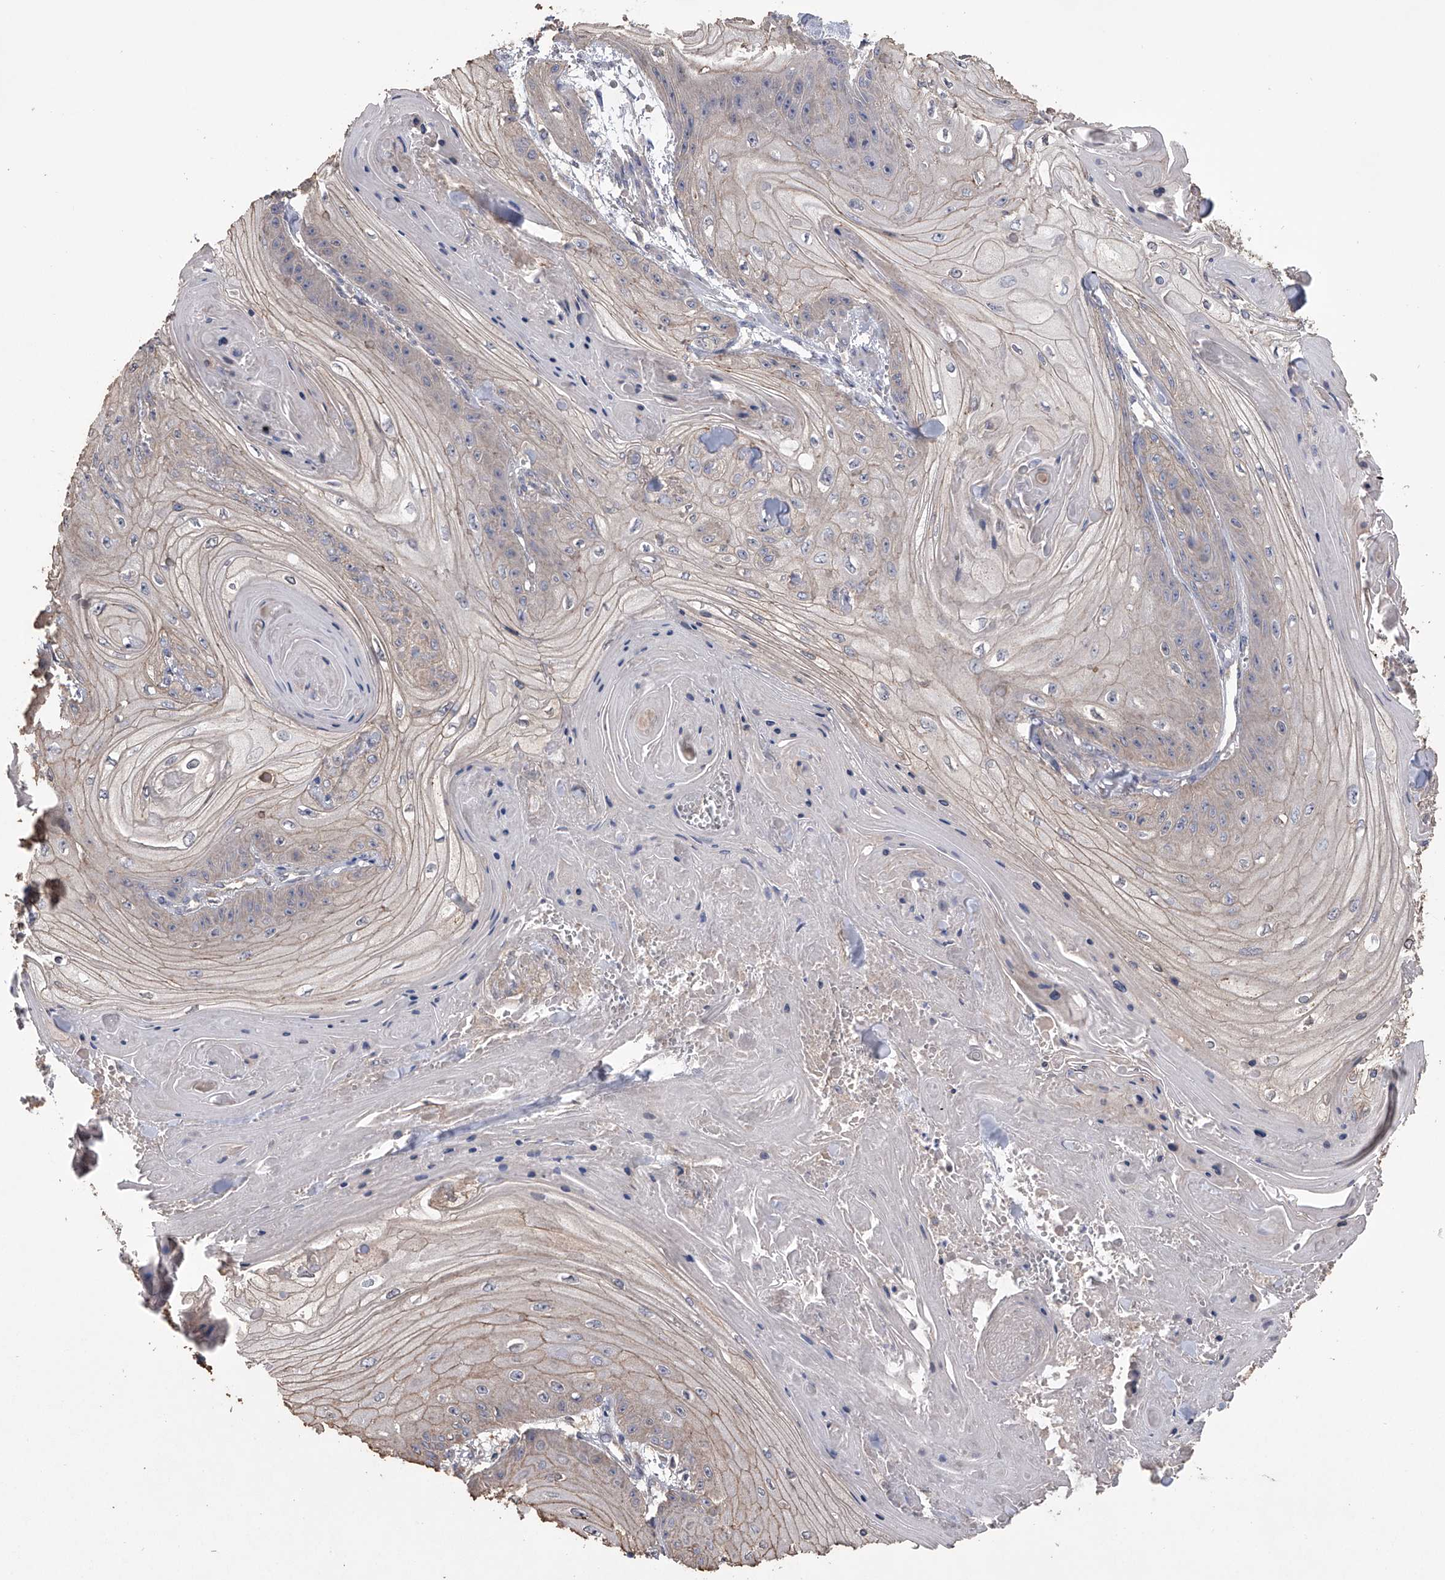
{"staining": {"intensity": "weak", "quantity": "<25%", "location": "cytoplasmic/membranous"}, "tissue": "skin cancer", "cell_type": "Tumor cells", "image_type": "cancer", "snomed": [{"axis": "morphology", "description": "Squamous cell carcinoma, NOS"}, {"axis": "topography", "description": "Skin"}], "caption": "IHC histopathology image of human skin cancer (squamous cell carcinoma) stained for a protein (brown), which shows no staining in tumor cells.", "gene": "ZNF343", "patient": {"sex": "male", "age": 74}}